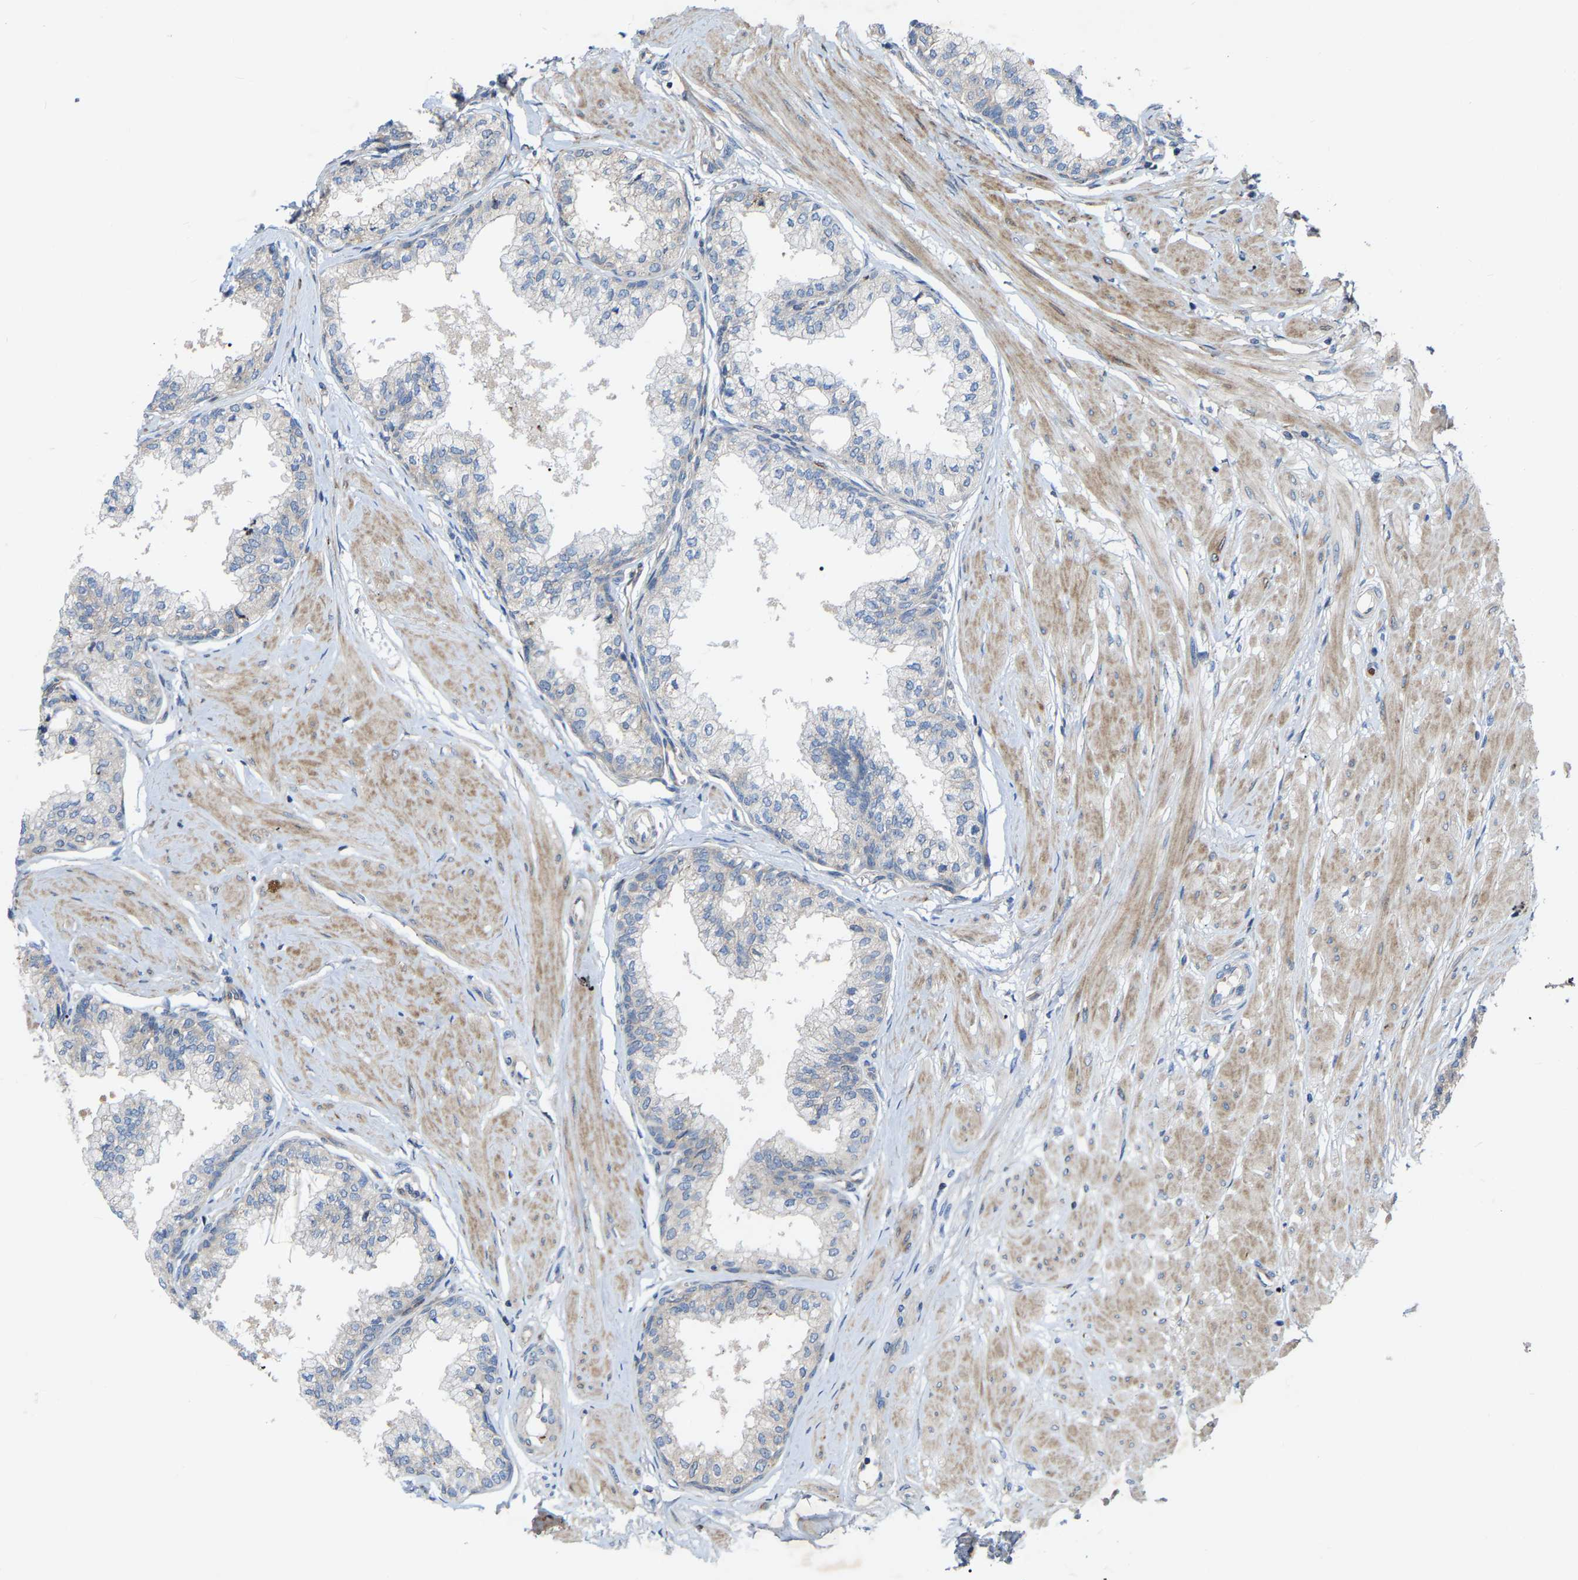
{"staining": {"intensity": "negative", "quantity": "none", "location": "none"}, "tissue": "seminal vesicle", "cell_type": "Glandular cells", "image_type": "normal", "snomed": [{"axis": "morphology", "description": "Normal tissue, NOS"}, {"axis": "topography", "description": "Prostate"}, {"axis": "topography", "description": "Seminal veicle"}], "caption": "There is no significant expression in glandular cells of seminal vesicle. (Brightfield microscopy of DAB immunohistochemistry (IHC) at high magnification).", "gene": "TOR1B", "patient": {"sex": "male", "age": 60}}